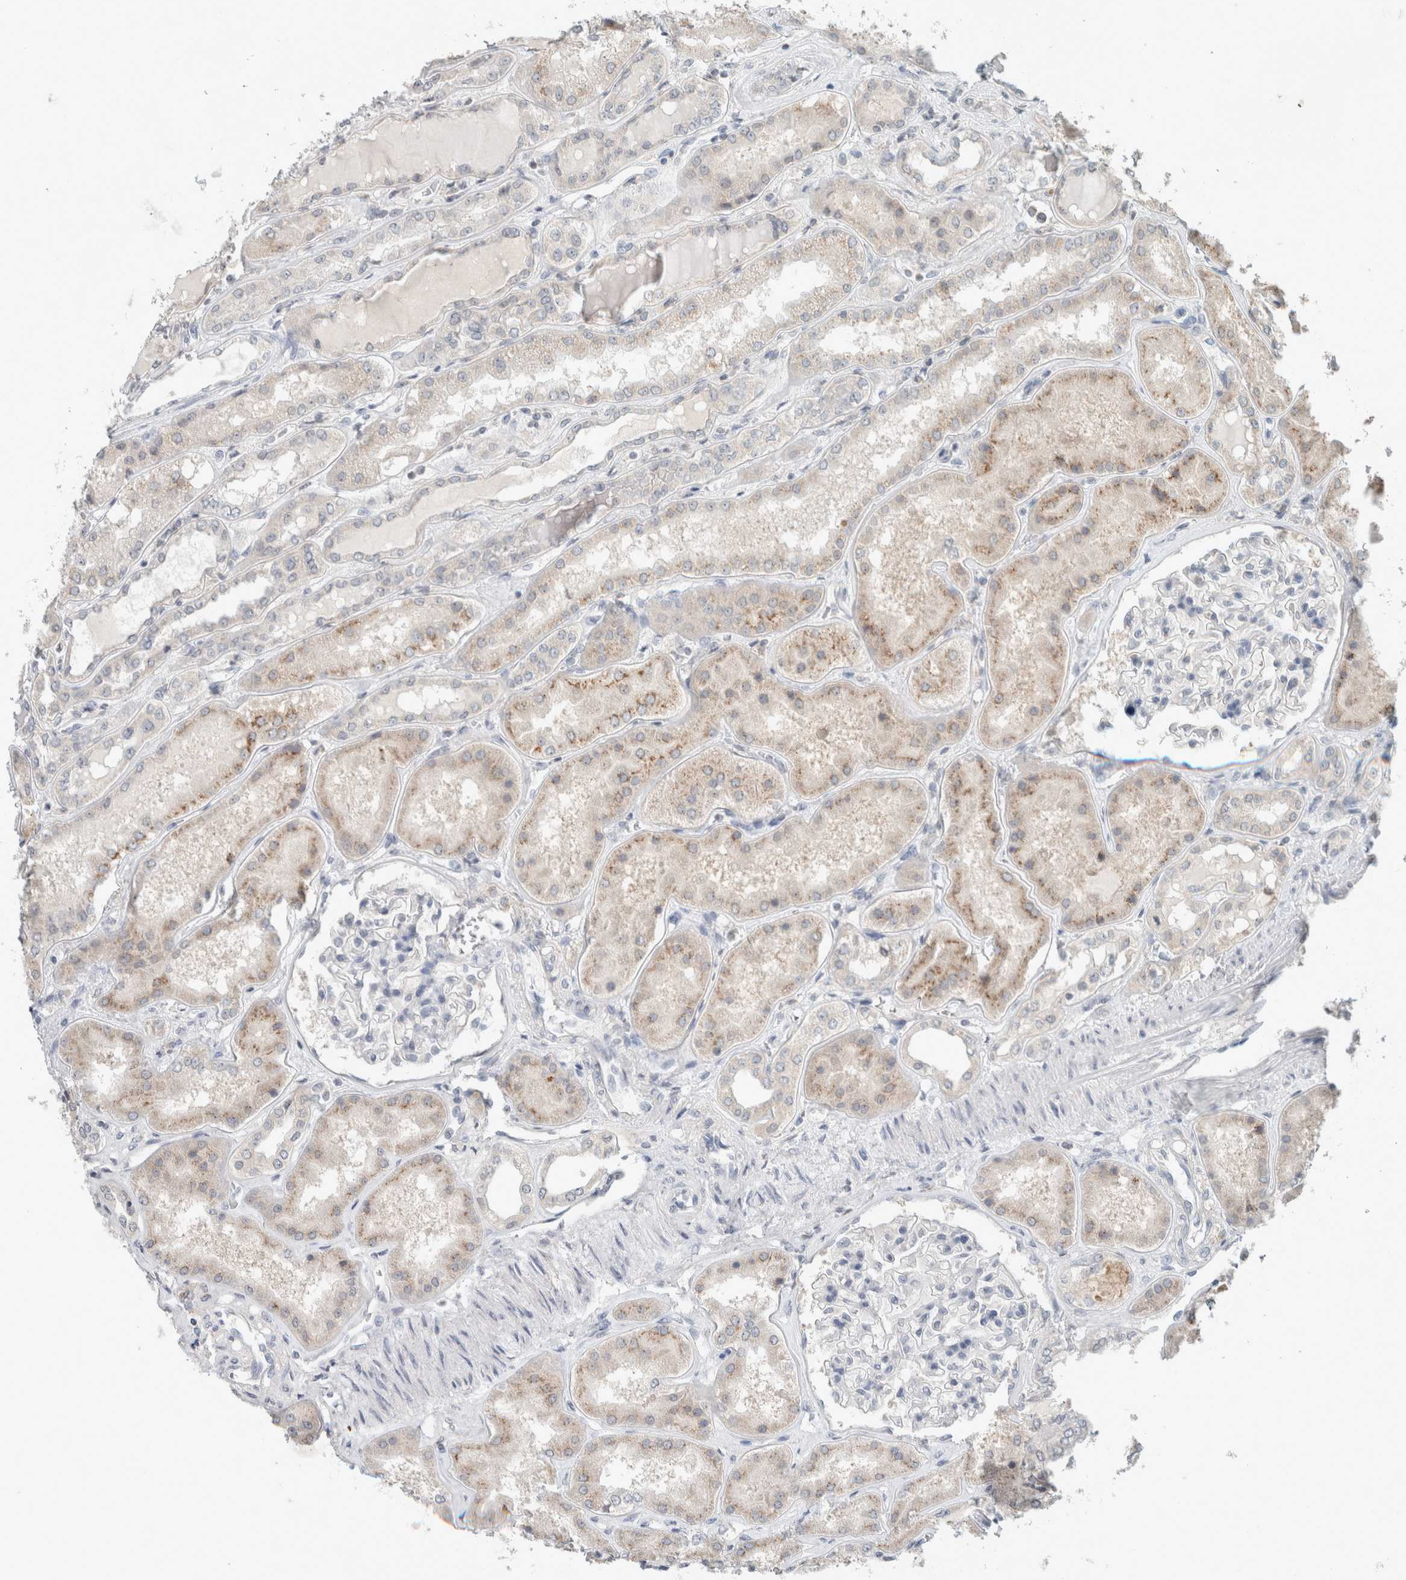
{"staining": {"intensity": "negative", "quantity": "none", "location": "none"}, "tissue": "kidney", "cell_type": "Cells in glomeruli", "image_type": "normal", "snomed": [{"axis": "morphology", "description": "Normal tissue, NOS"}, {"axis": "topography", "description": "Kidney"}], "caption": "Cells in glomeruli are negative for protein expression in unremarkable human kidney. The staining was performed using DAB (3,3'-diaminobenzidine) to visualize the protein expression in brown, while the nuclei were stained in blue with hematoxylin (Magnification: 20x).", "gene": "TRIT1", "patient": {"sex": "female", "age": 56}}